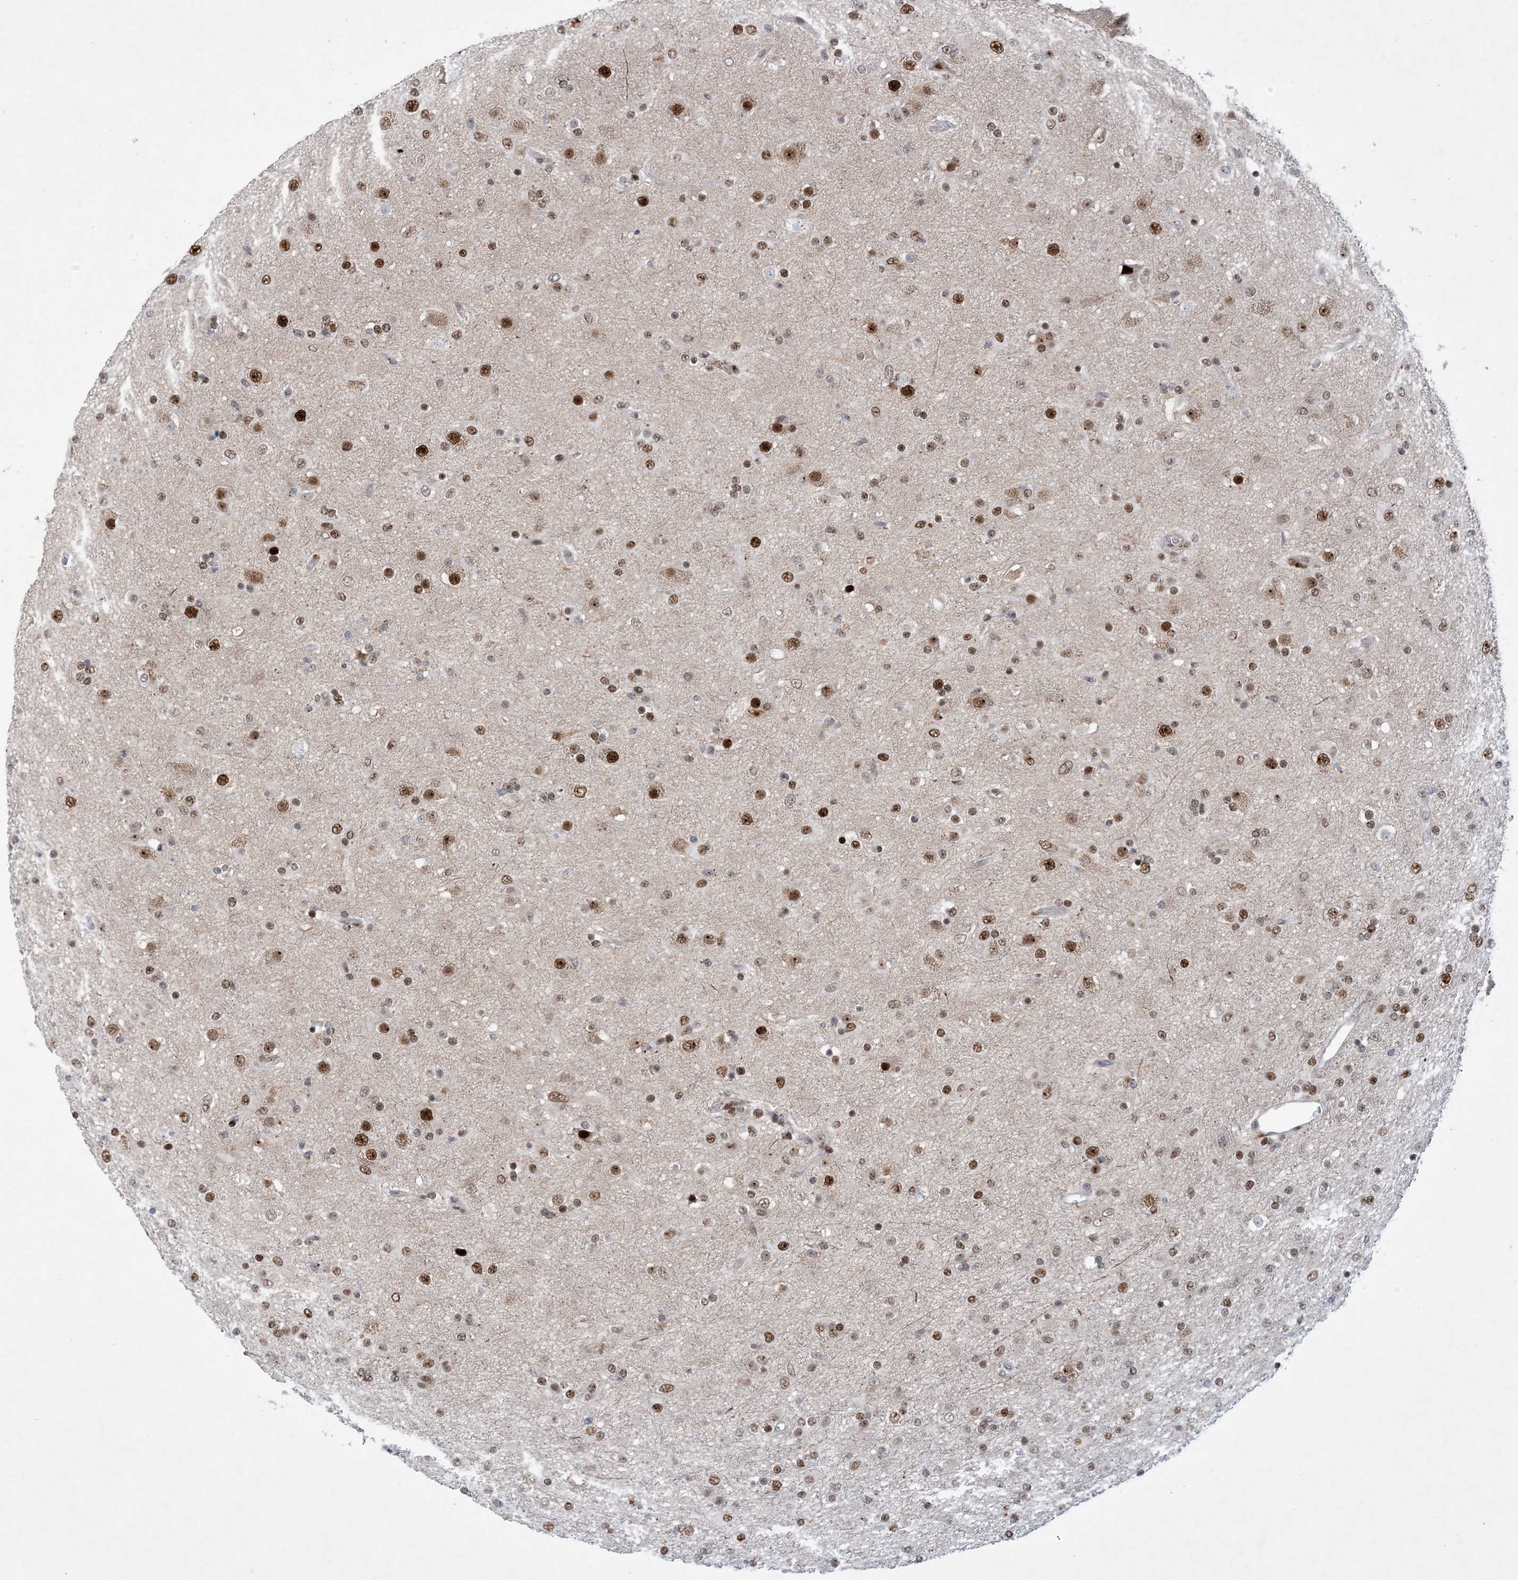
{"staining": {"intensity": "moderate", "quantity": ">75%", "location": "nuclear"}, "tissue": "glioma", "cell_type": "Tumor cells", "image_type": "cancer", "snomed": [{"axis": "morphology", "description": "Glioma, malignant, Low grade"}, {"axis": "topography", "description": "Brain"}], "caption": "About >75% of tumor cells in malignant low-grade glioma show moderate nuclear protein staining as visualized by brown immunohistochemical staining.", "gene": "TSPYL1", "patient": {"sex": "male", "age": 65}}